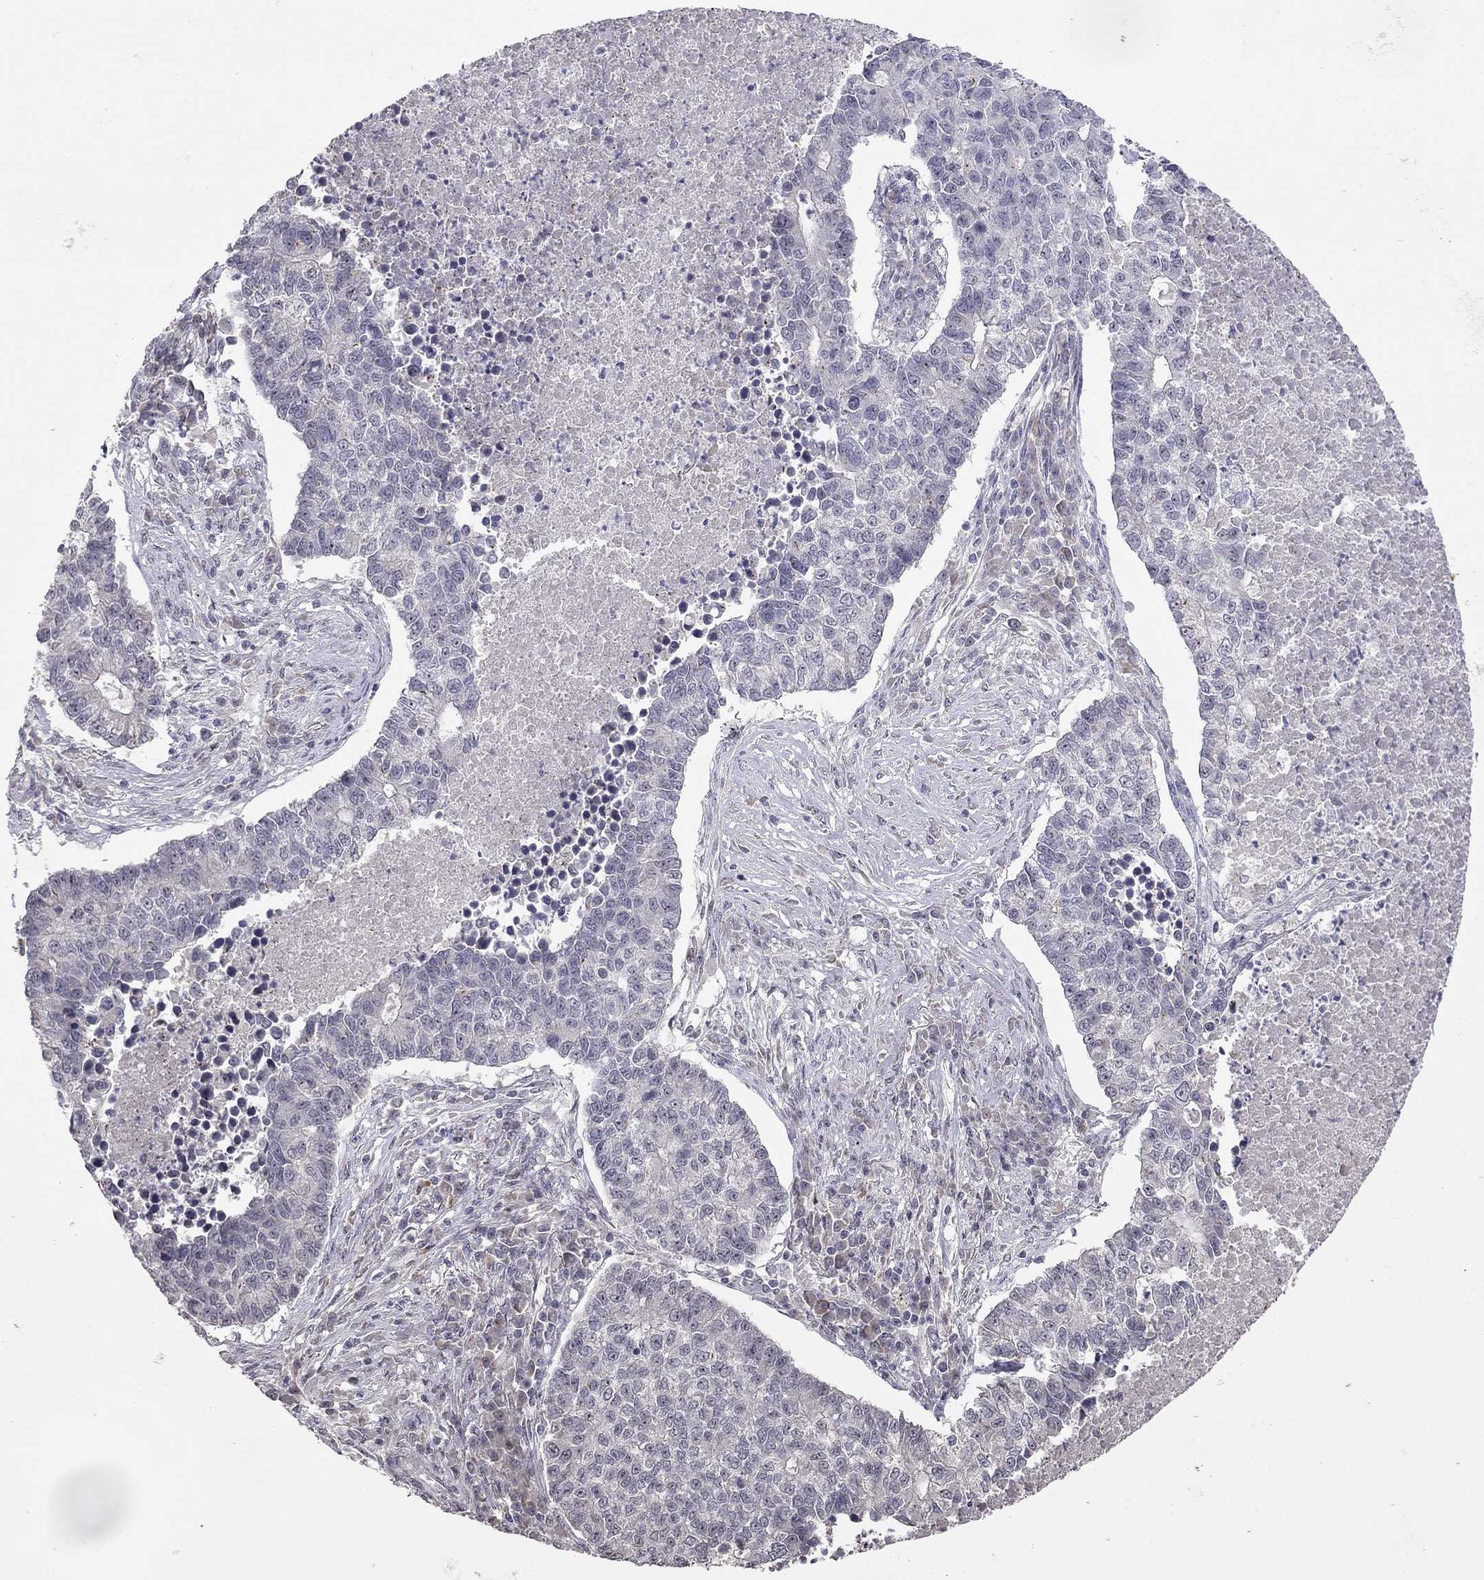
{"staining": {"intensity": "negative", "quantity": "none", "location": "none"}, "tissue": "lung cancer", "cell_type": "Tumor cells", "image_type": "cancer", "snomed": [{"axis": "morphology", "description": "Adenocarcinoma, NOS"}, {"axis": "topography", "description": "Lung"}], "caption": "Tumor cells are negative for brown protein staining in lung adenocarcinoma.", "gene": "STXBP6", "patient": {"sex": "male", "age": 57}}